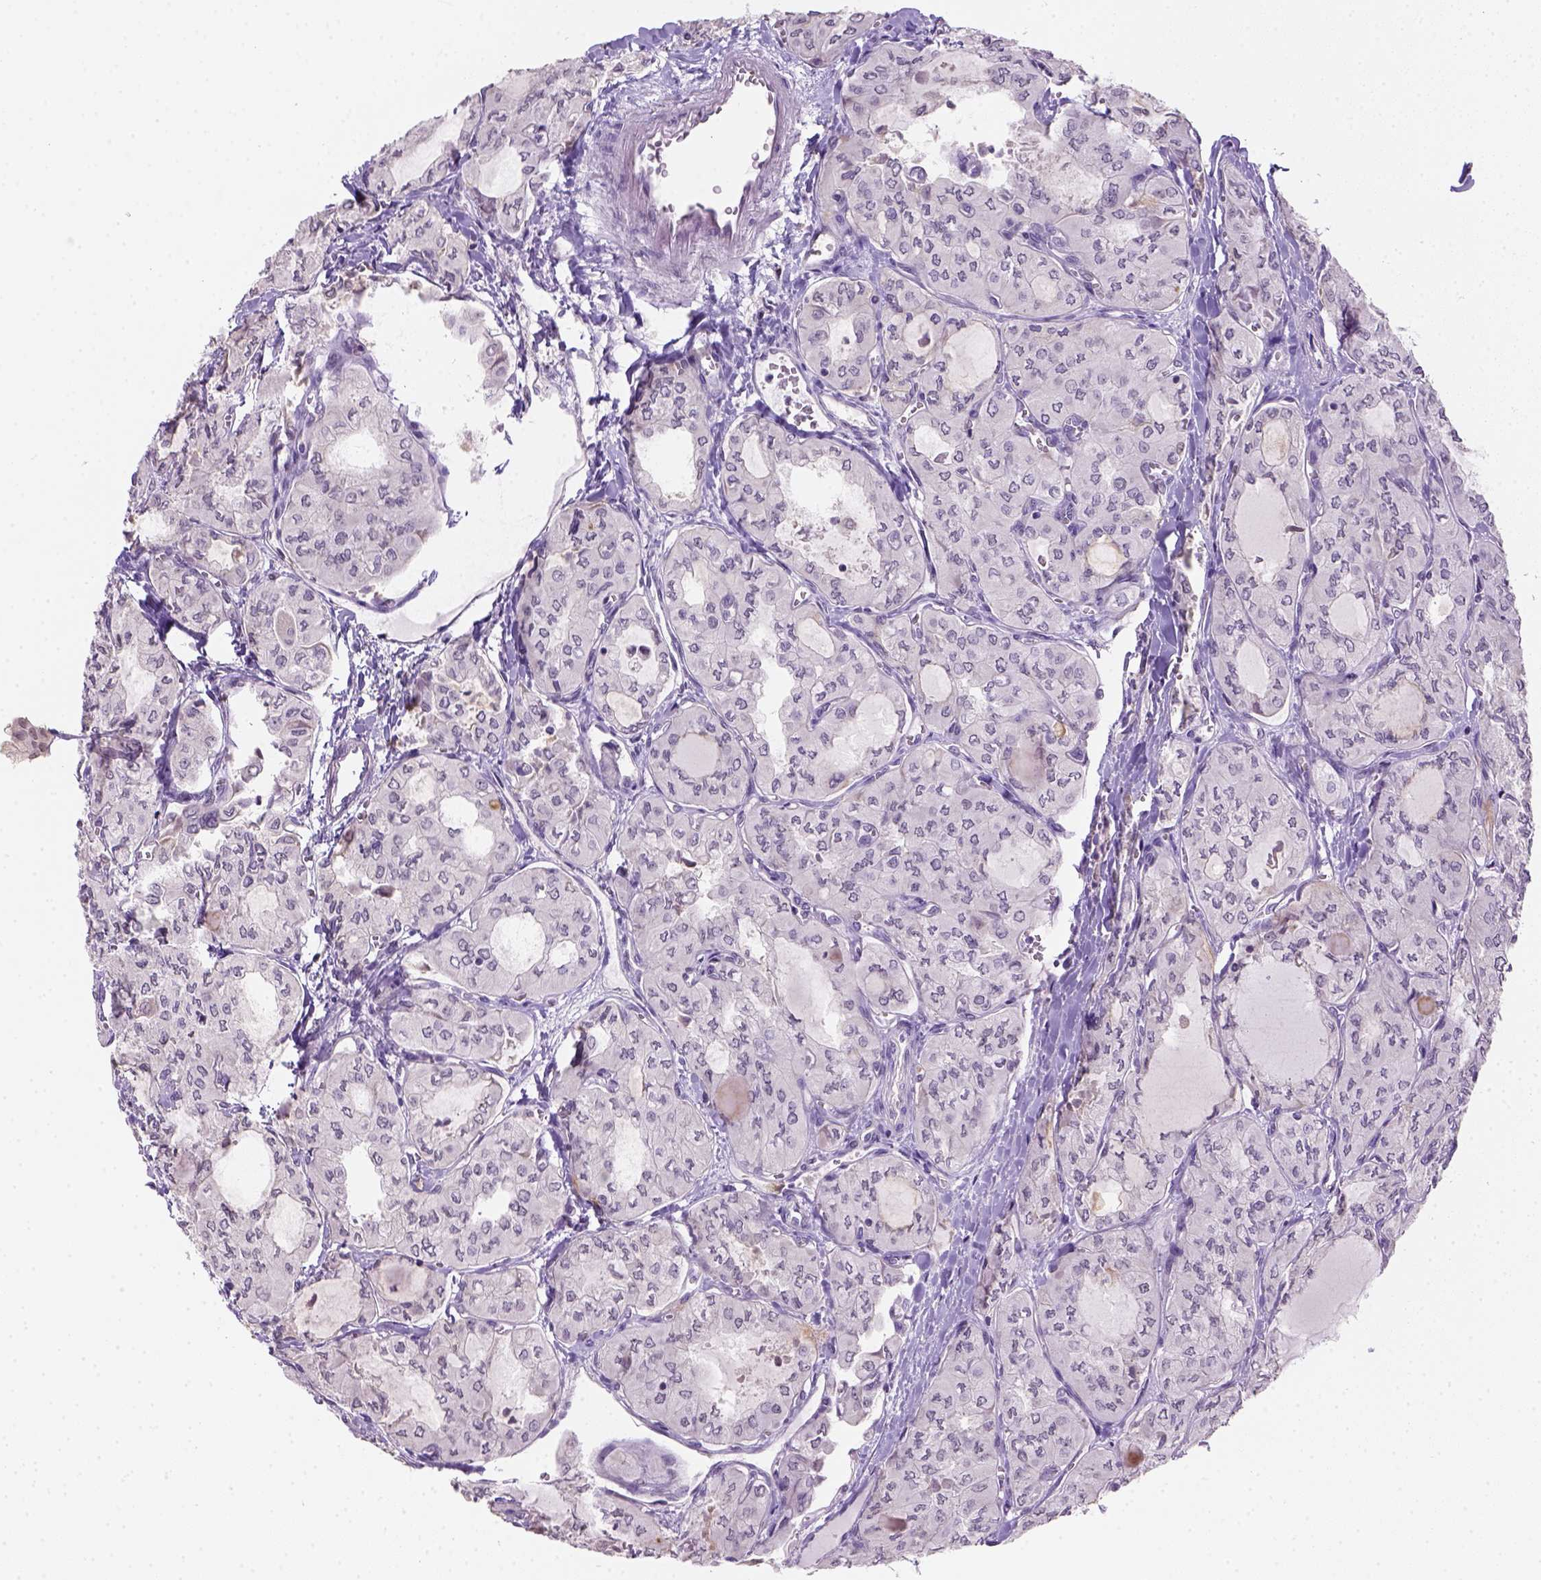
{"staining": {"intensity": "negative", "quantity": "none", "location": "none"}, "tissue": "thyroid cancer", "cell_type": "Tumor cells", "image_type": "cancer", "snomed": [{"axis": "morphology", "description": "Papillary adenocarcinoma, NOS"}, {"axis": "topography", "description": "Thyroid gland"}], "caption": "The immunohistochemistry (IHC) micrograph has no significant expression in tumor cells of thyroid cancer tissue. (DAB (3,3'-diaminobenzidine) IHC visualized using brightfield microscopy, high magnification).", "gene": "DDX50", "patient": {"sex": "male", "age": 20}}